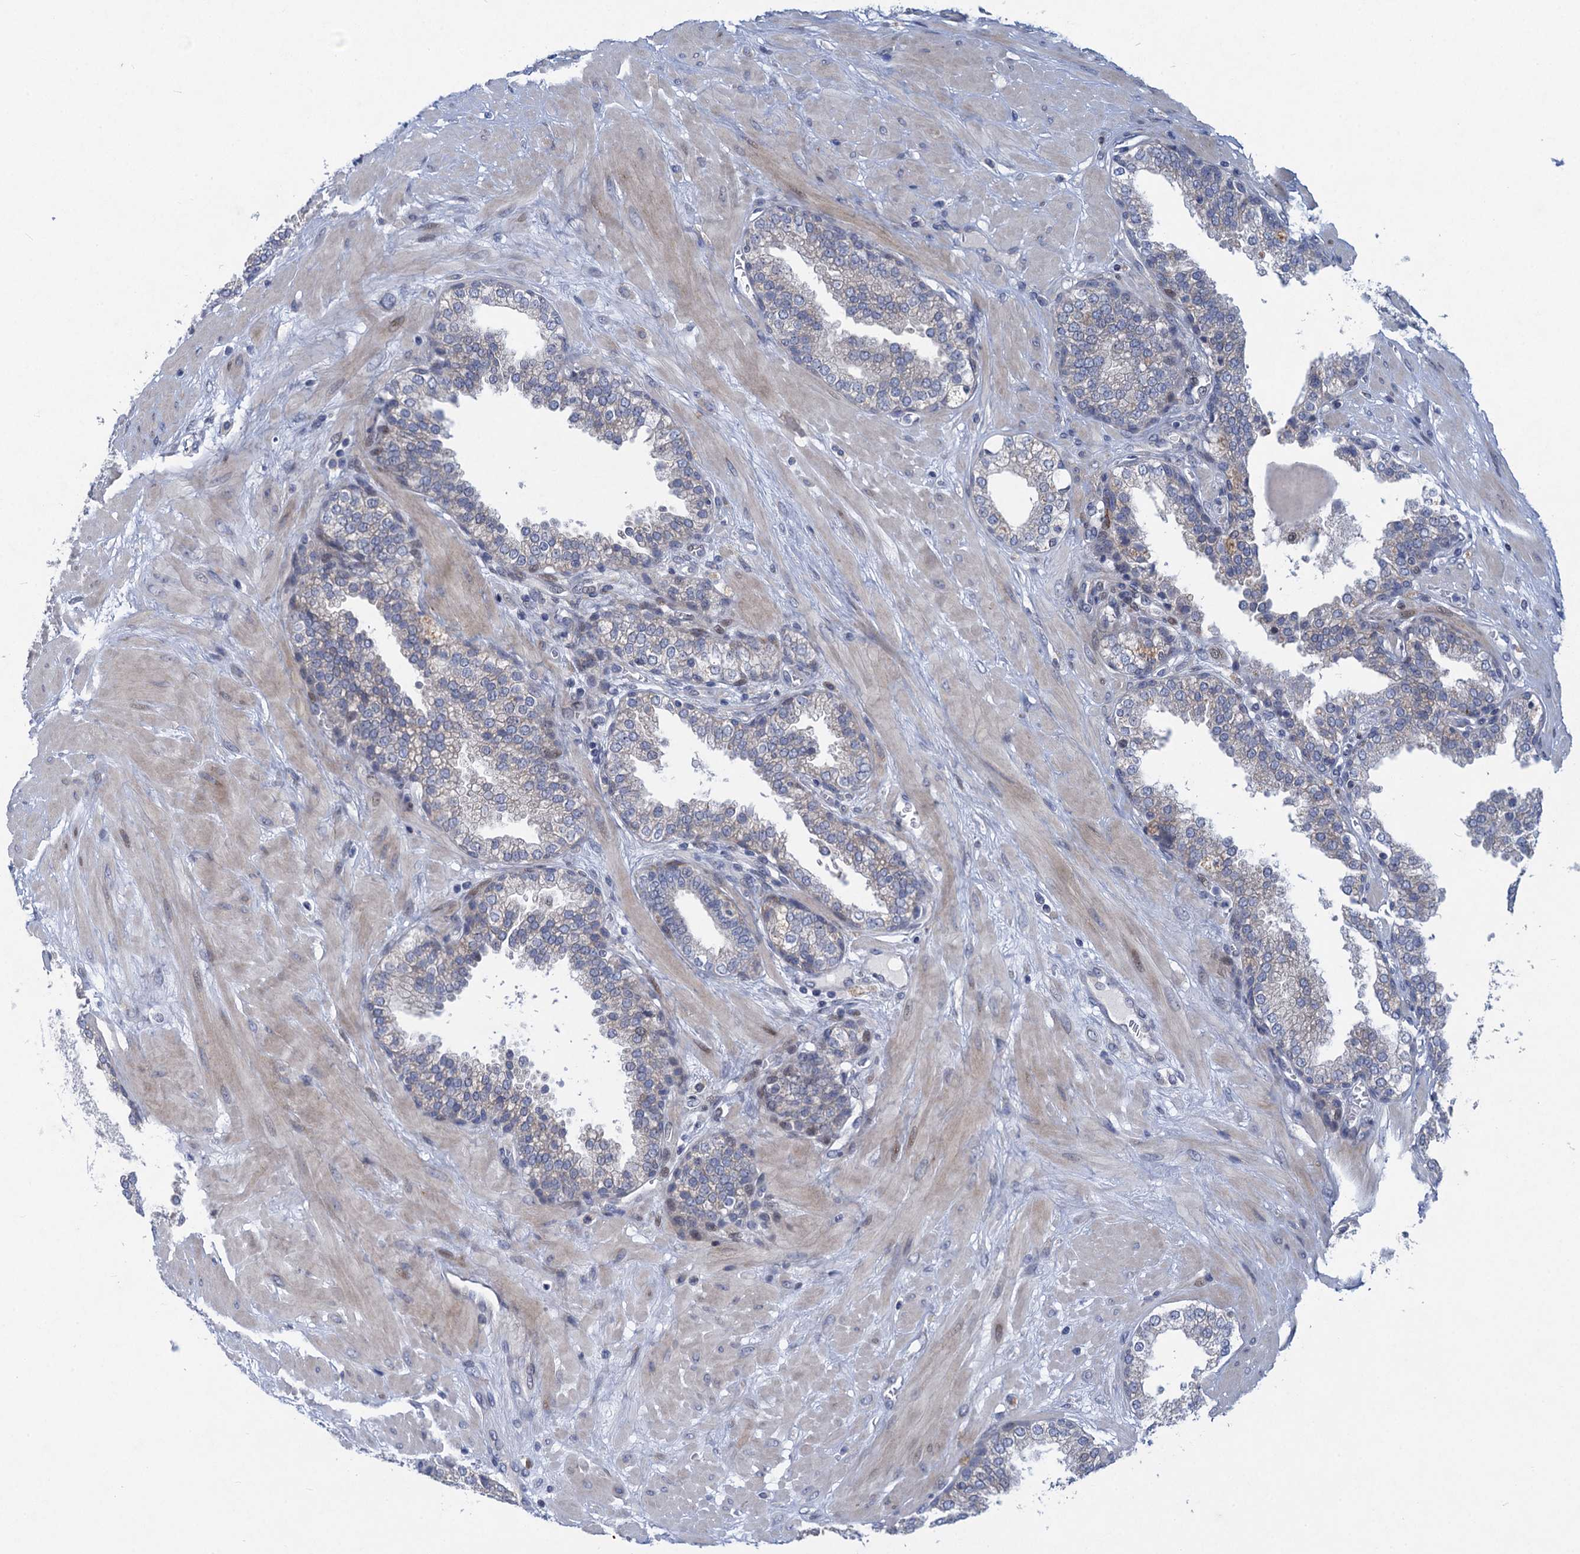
{"staining": {"intensity": "negative", "quantity": "none", "location": "none"}, "tissue": "prostate", "cell_type": "Glandular cells", "image_type": "normal", "snomed": [{"axis": "morphology", "description": "Normal tissue, NOS"}, {"axis": "topography", "description": "Prostate"}], "caption": "Immunohistochemistry micrograph of benign prostate: prostate stained with DAB (3,3'-diaminobenzidine) shows no significant protein positivity in glandular cells.", "gene": "QPCTL", "patient": {"sex": "male", "age": 51}}